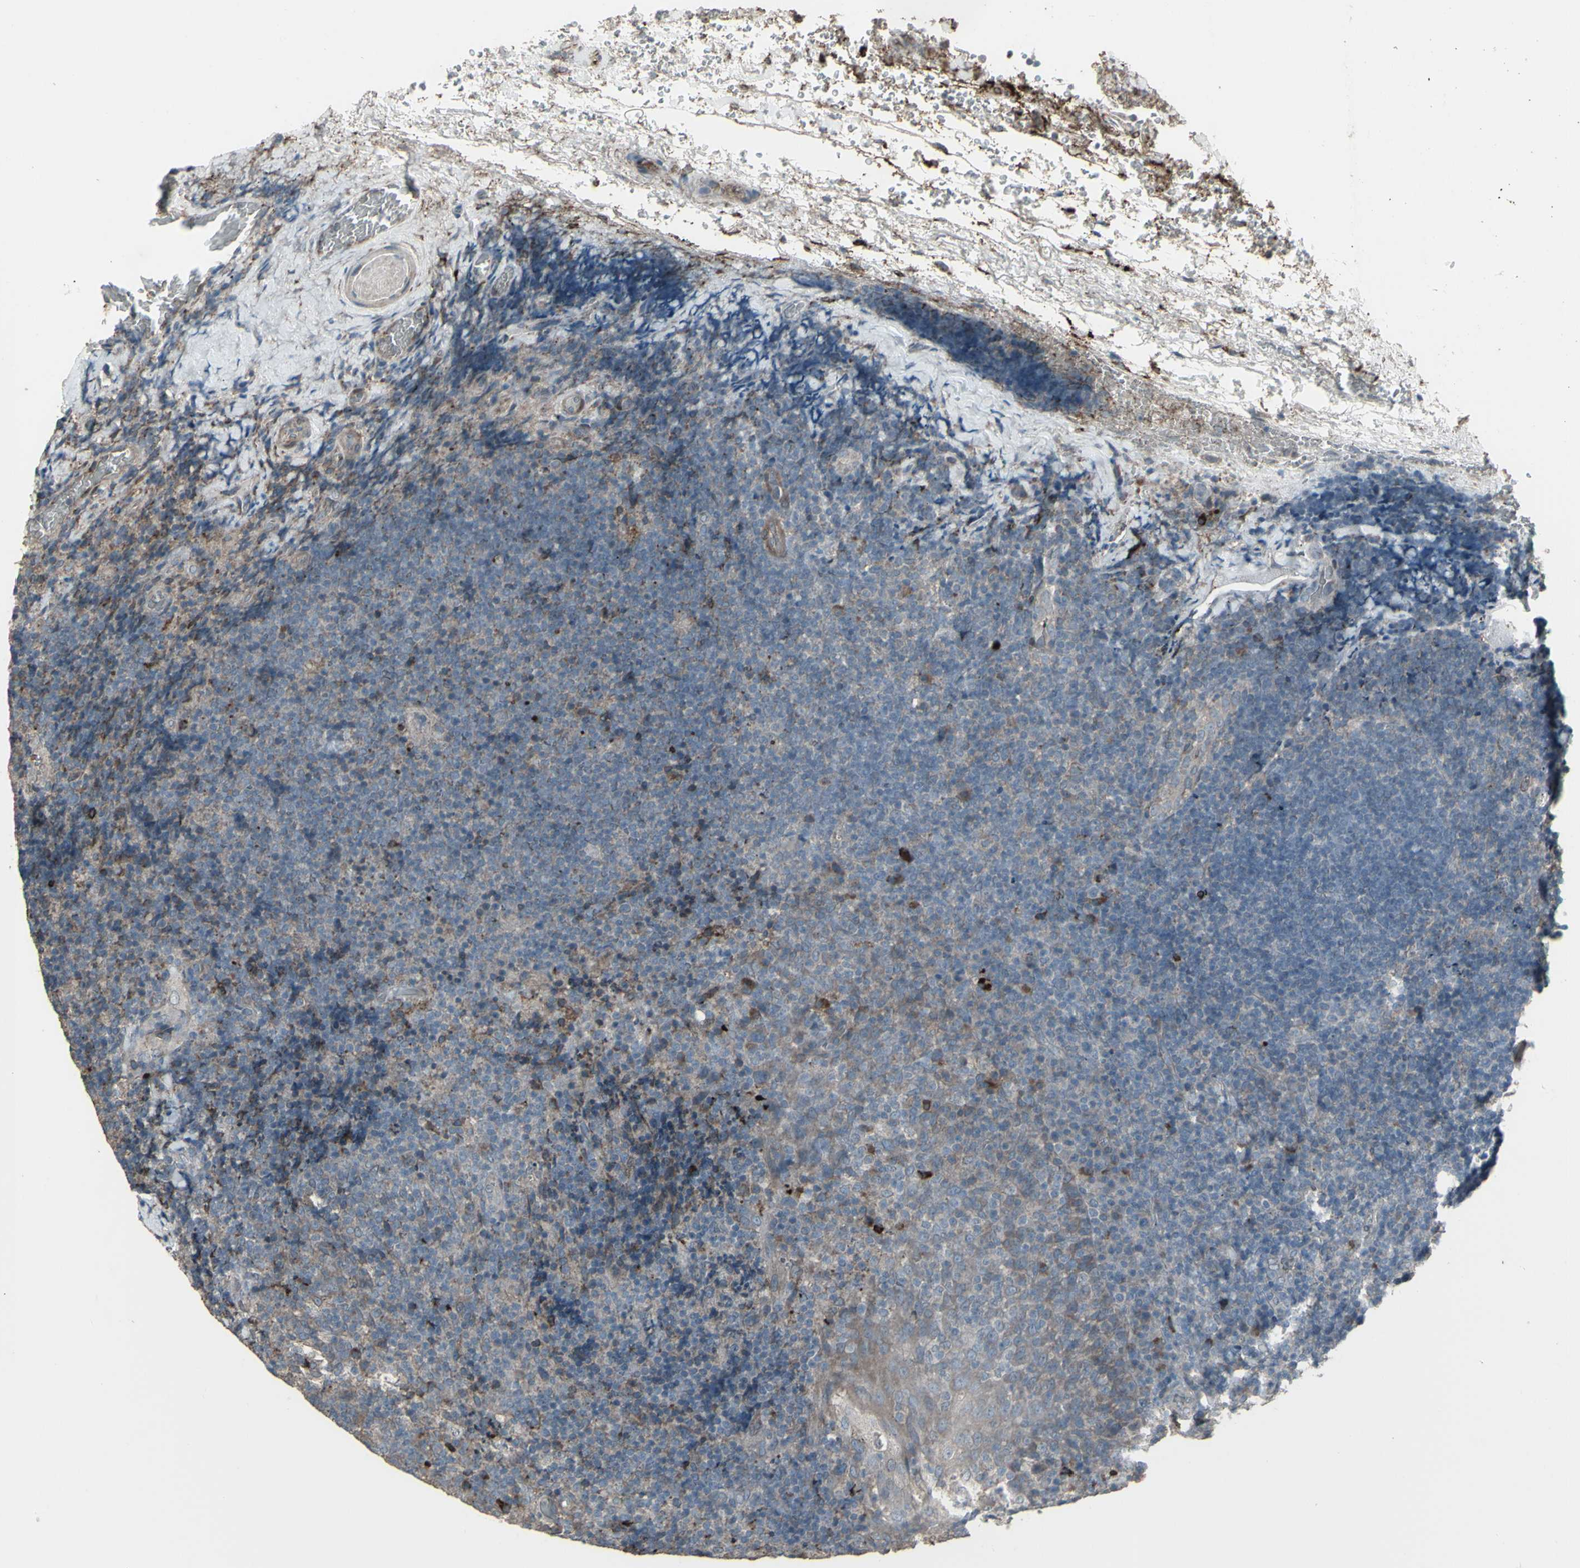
{"staining": {"intensity": "negative", "quantity": "none", "location": "none"}, "tissue": "lymphoma", "cell_type": "Tumor cells", "image_type": "cancer", "snomed": [{"axis": "morphology", "description": "Malignant lymphoma, non-Hodgkin's type, High grade"}, {"axis": "topography", "description": "Tonsil"}], "caption": "The immunohistochemistry histopathology image has no significant staining in tumor cells of high-grade malignant lymphoma, non-Hodgkin's type tissue.", "gene": "SMO", "patient": {"sex": "female", "age": 36}}